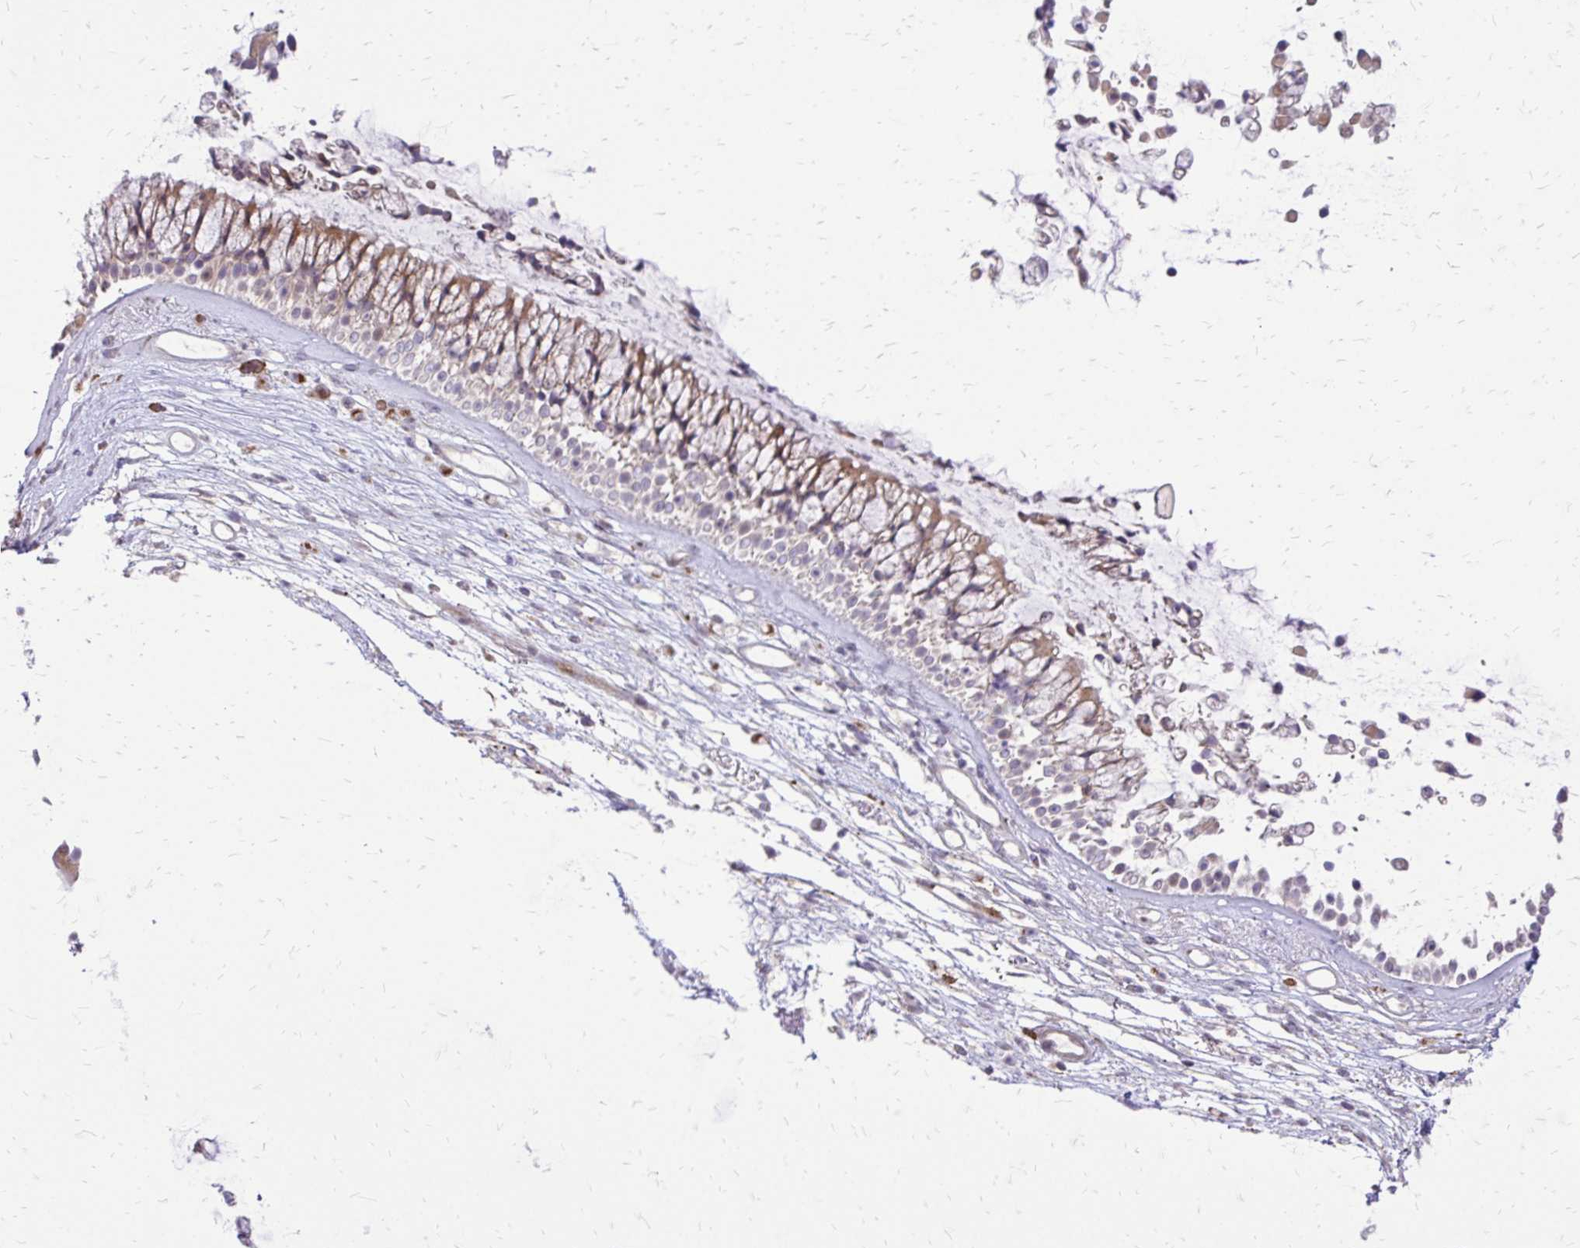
{"staining": {"intensity": "weak", "quantity": "25%-75%", "location": "cytoplasmic/membranous"}, "tissue": "nasopharynx", "cell_type": "Respiratory epithelial cells", "image_type": "normal", "snomed": [{"axis": "morphology", "description": "Normal tissue, NOS"}, {"axis": "topography", "description": "Nasopharynx"}], "caption": "About 25%-75% of respiratory epithelial cells in benign human nasopharynx show weak cytoplasmic/membranous protein positivity as visualized by brown immunohistochemical staining.", "gene": "FUNDC2", "patient": {"sex": "female", "age": 75}}